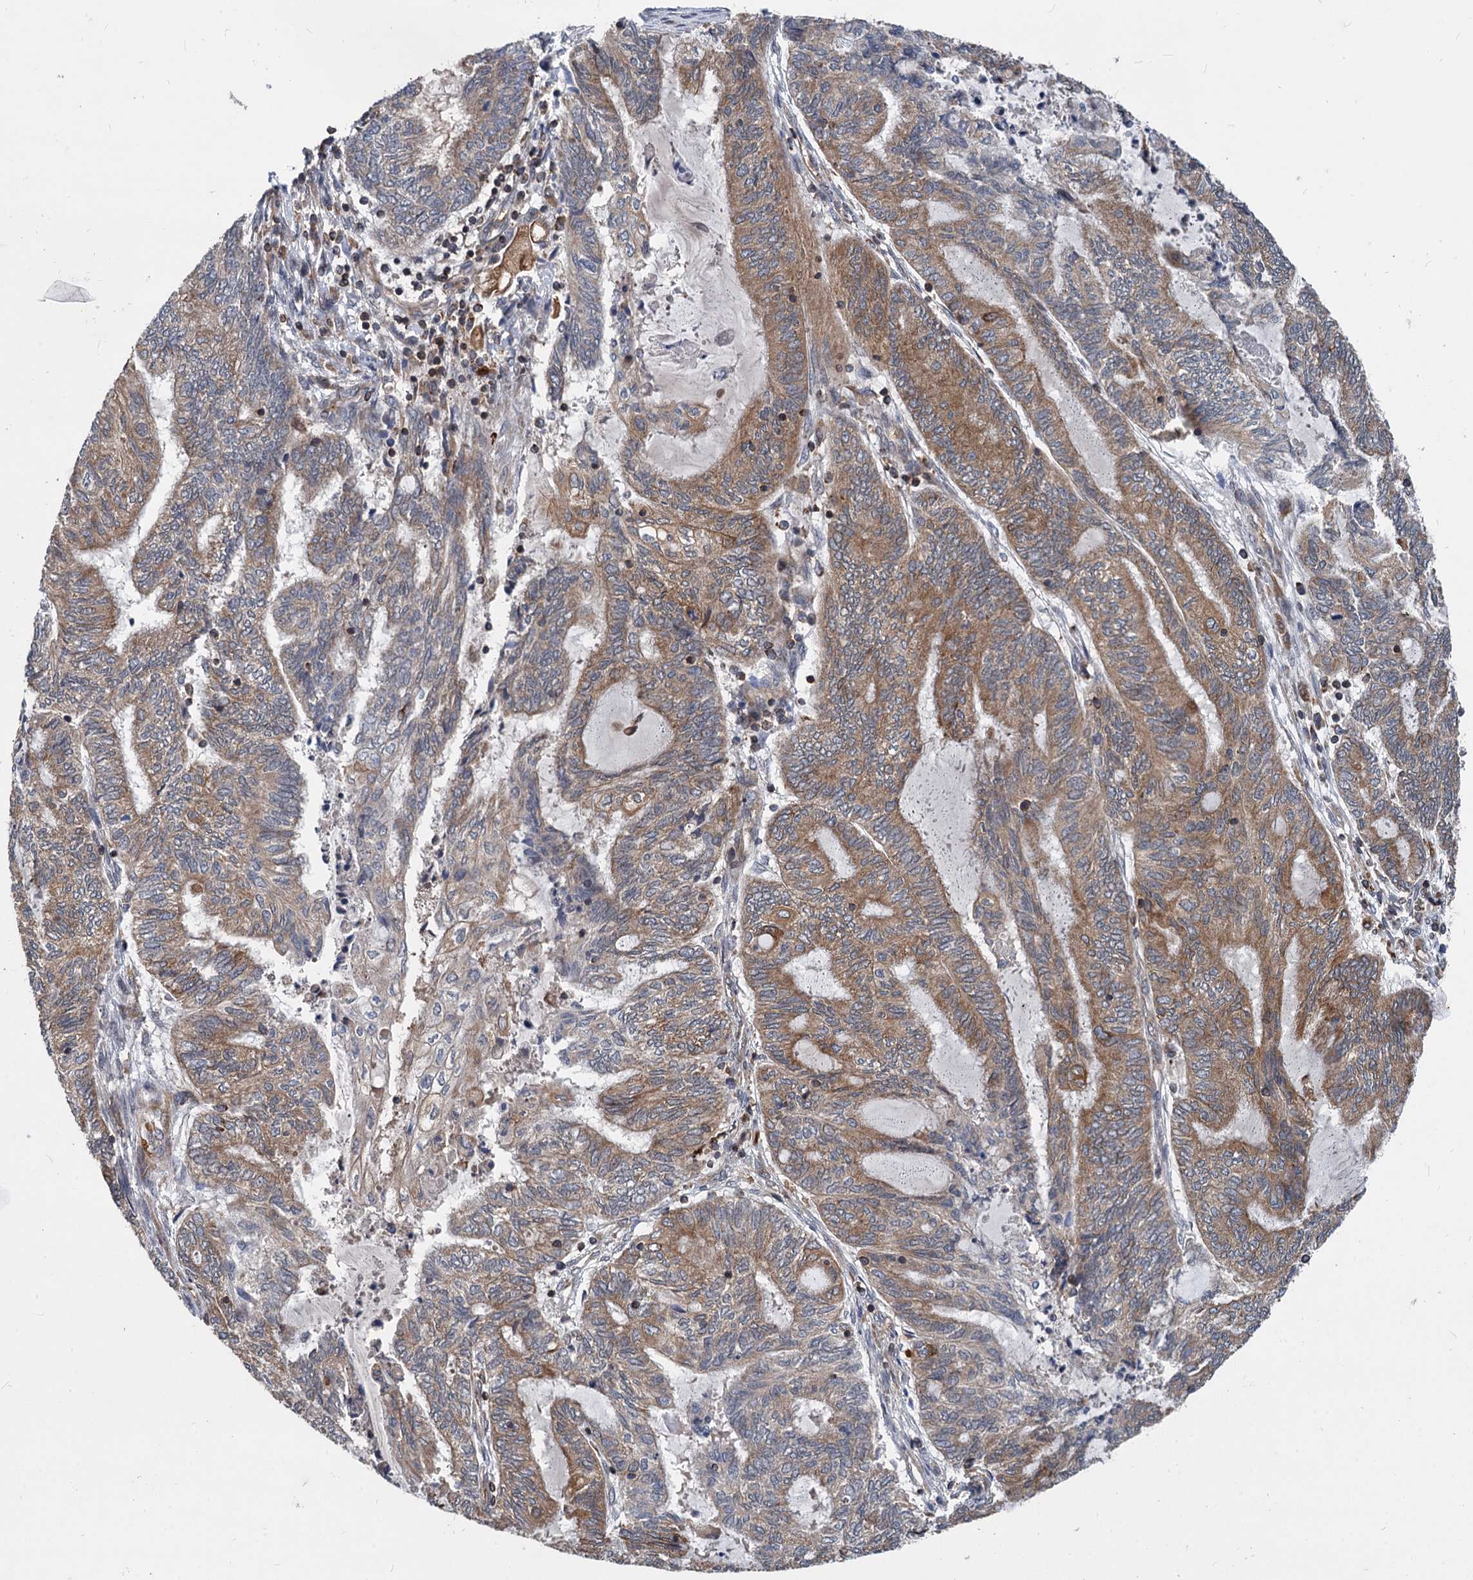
{"staining": {"intensity": "moderate", "quantity": ">75%", "location": "cytoplasmic/membranous"}, "tissue": "endometrial cancer", "cell_type": "Tumor cells", "image_type": "cancer", "snomed": [{"axis": "morphology", "description": "Adenocarcinoma, NOS"}, {"axis": "topography", "description": "Uterus"}, {"axis": "topography", "description": "Endometrium"}], "caption": "A brown stain labels moderate cytoplasmic/membranous staining of a protein in endometrial adenocarcinoma tumor cells.", "gene": "STIM1", "patient": {"sex": "female", "age": 70}}